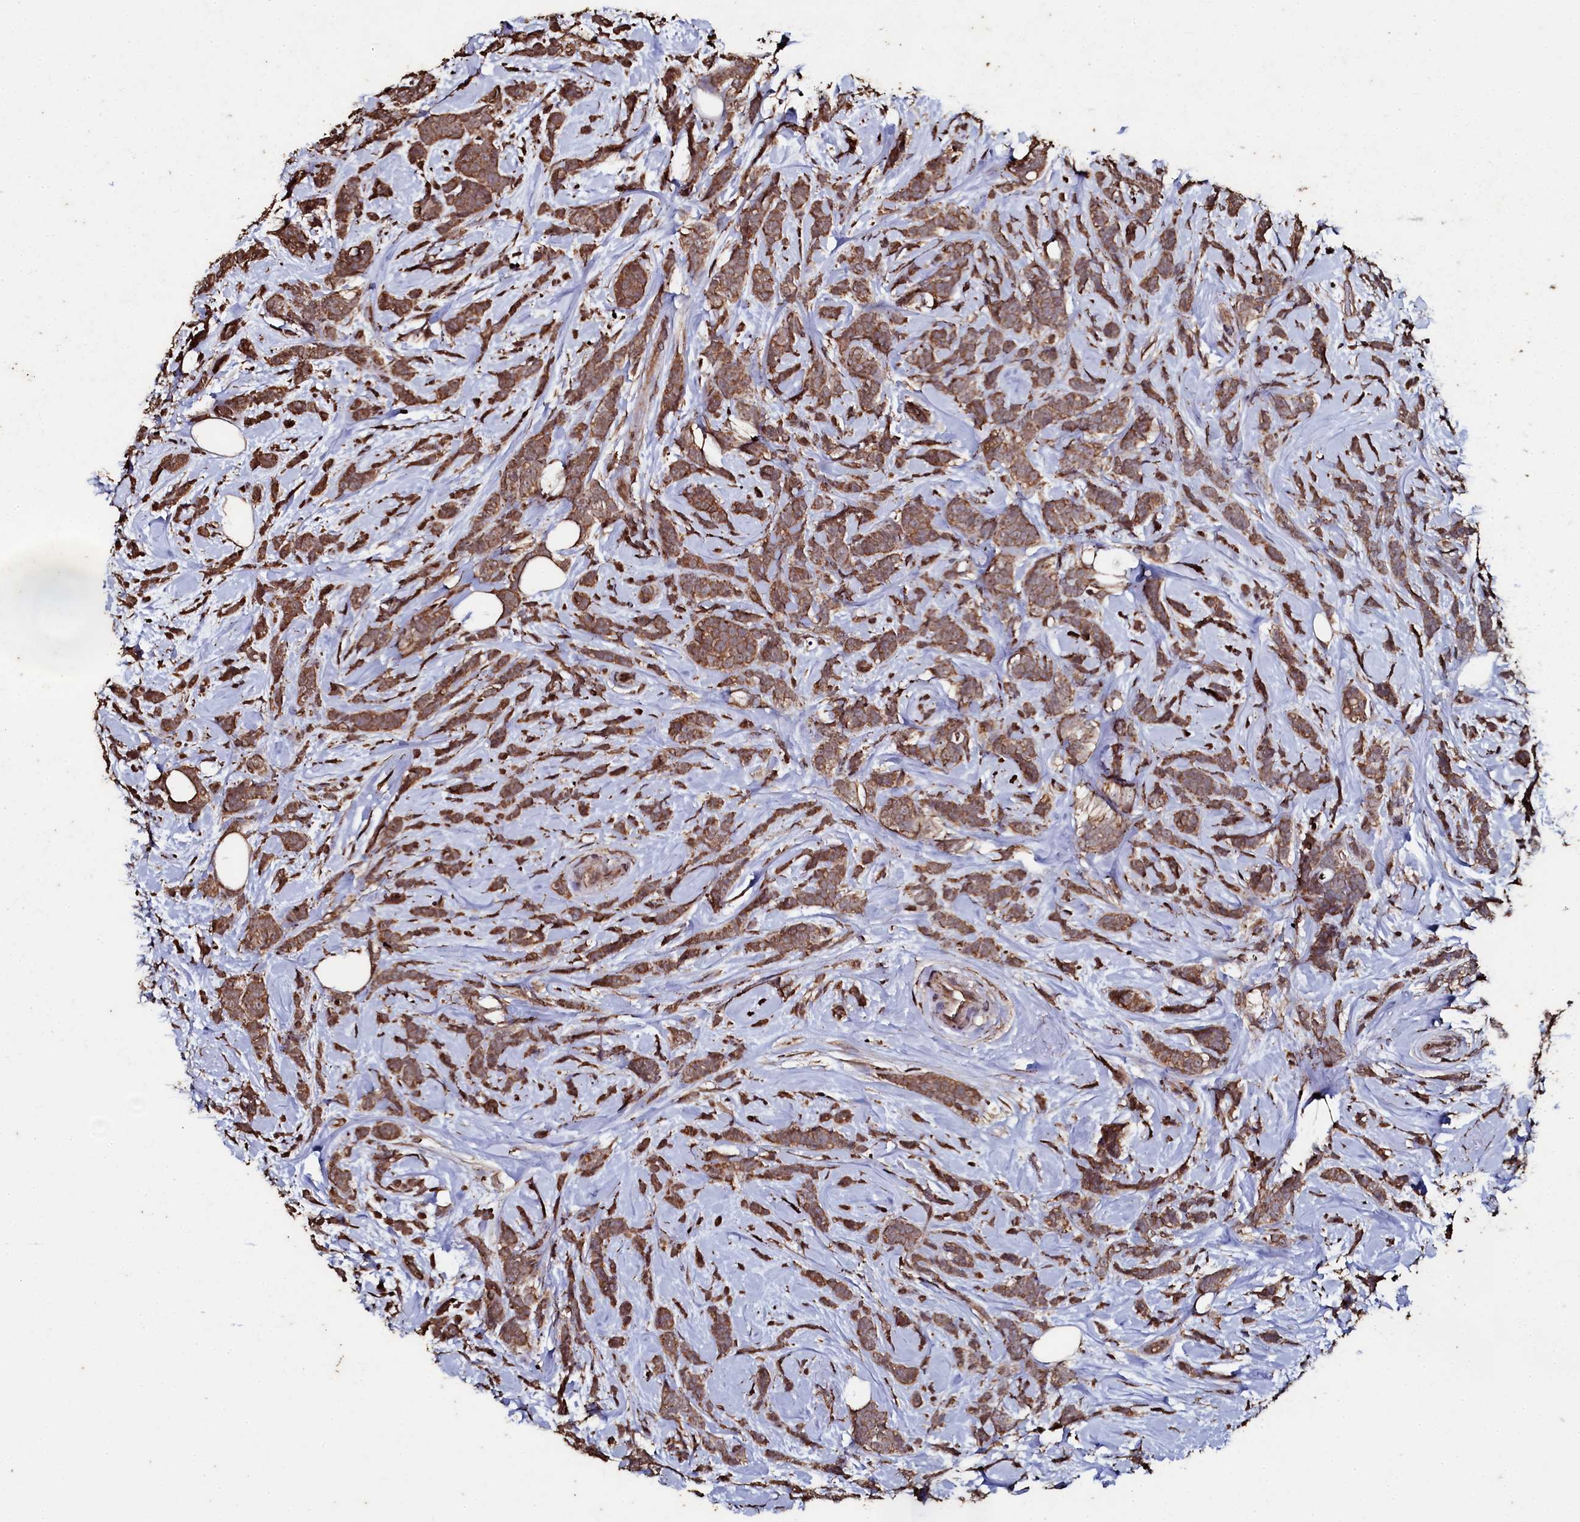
{"staining": {"intensity": "moderate", "quantity": ">75%", "location": "cytoplasmic/membranous"}, "tissue": "breast cancer", "cell_type": "Tumor cells", "image_type": "cancer", "snomed": [{"axis": "morphology", "description": "Lobular carcinoma"}, {"axis": "topography", "description": "Breast"}], "caption": "Human lobular carcinoma (breast) stained with a protein marker displays moderate staining in tumor cells.", "gene": "FAAP24", "patient": {"sex": "female", "age": 58}}